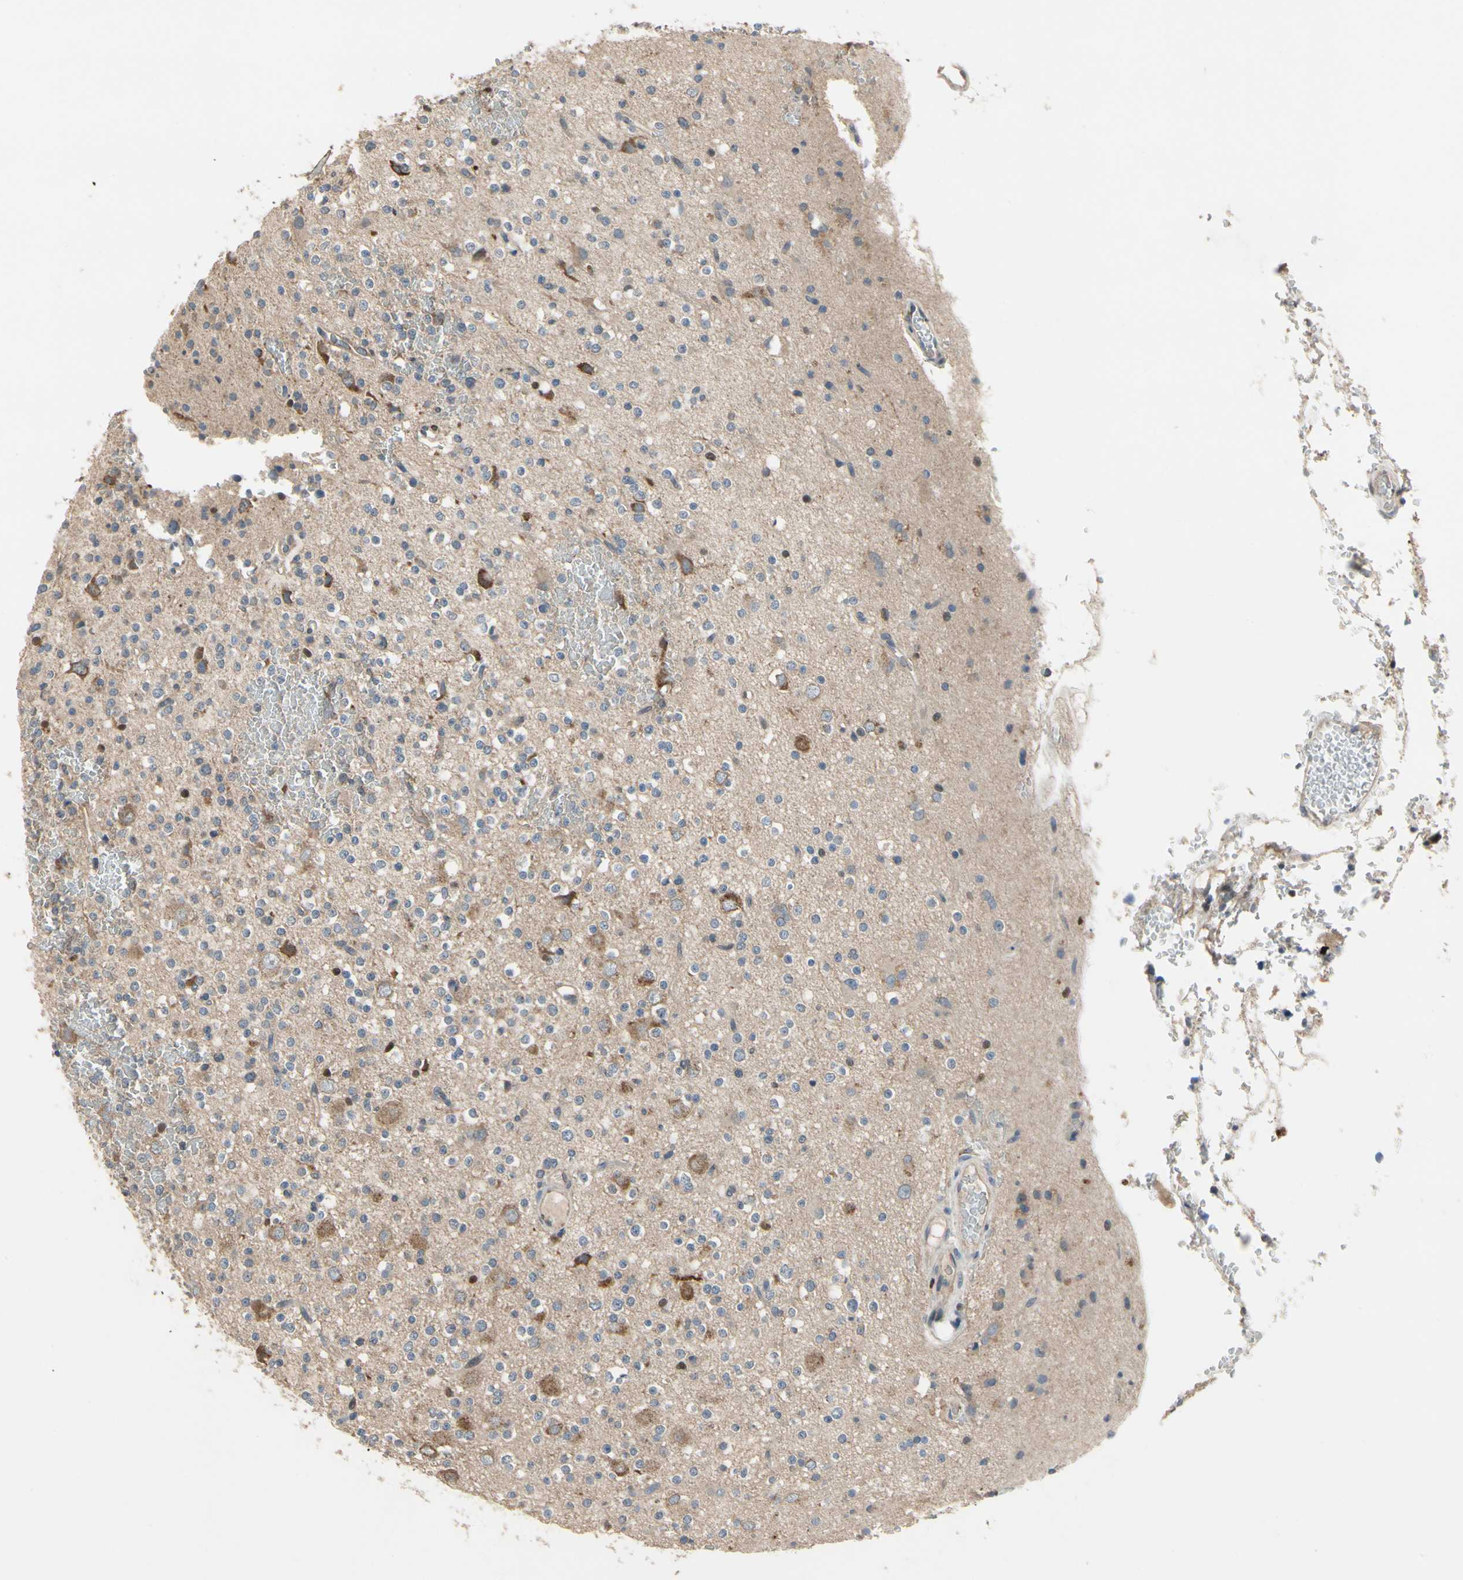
{"staining": {"intensity": "negative", "quantity": "none", "location": "none"}, "tissue": "glioma", "cell_type": "Tumor cells", "image_type": "cancer", "snomed": [{"axis": "morphology", "description": "Glioma, malignant, High grade"}, {"axis": "topography", "description": "Brain"}], "caption": "IHC micrograph of neoplastic tissue: glioma stained with DAB displays no significant protein positivity in tumor cells. Nuclei are stained in blue.", "gene": "CGREF1", "patient": {"sex": "male", "age": 47}}